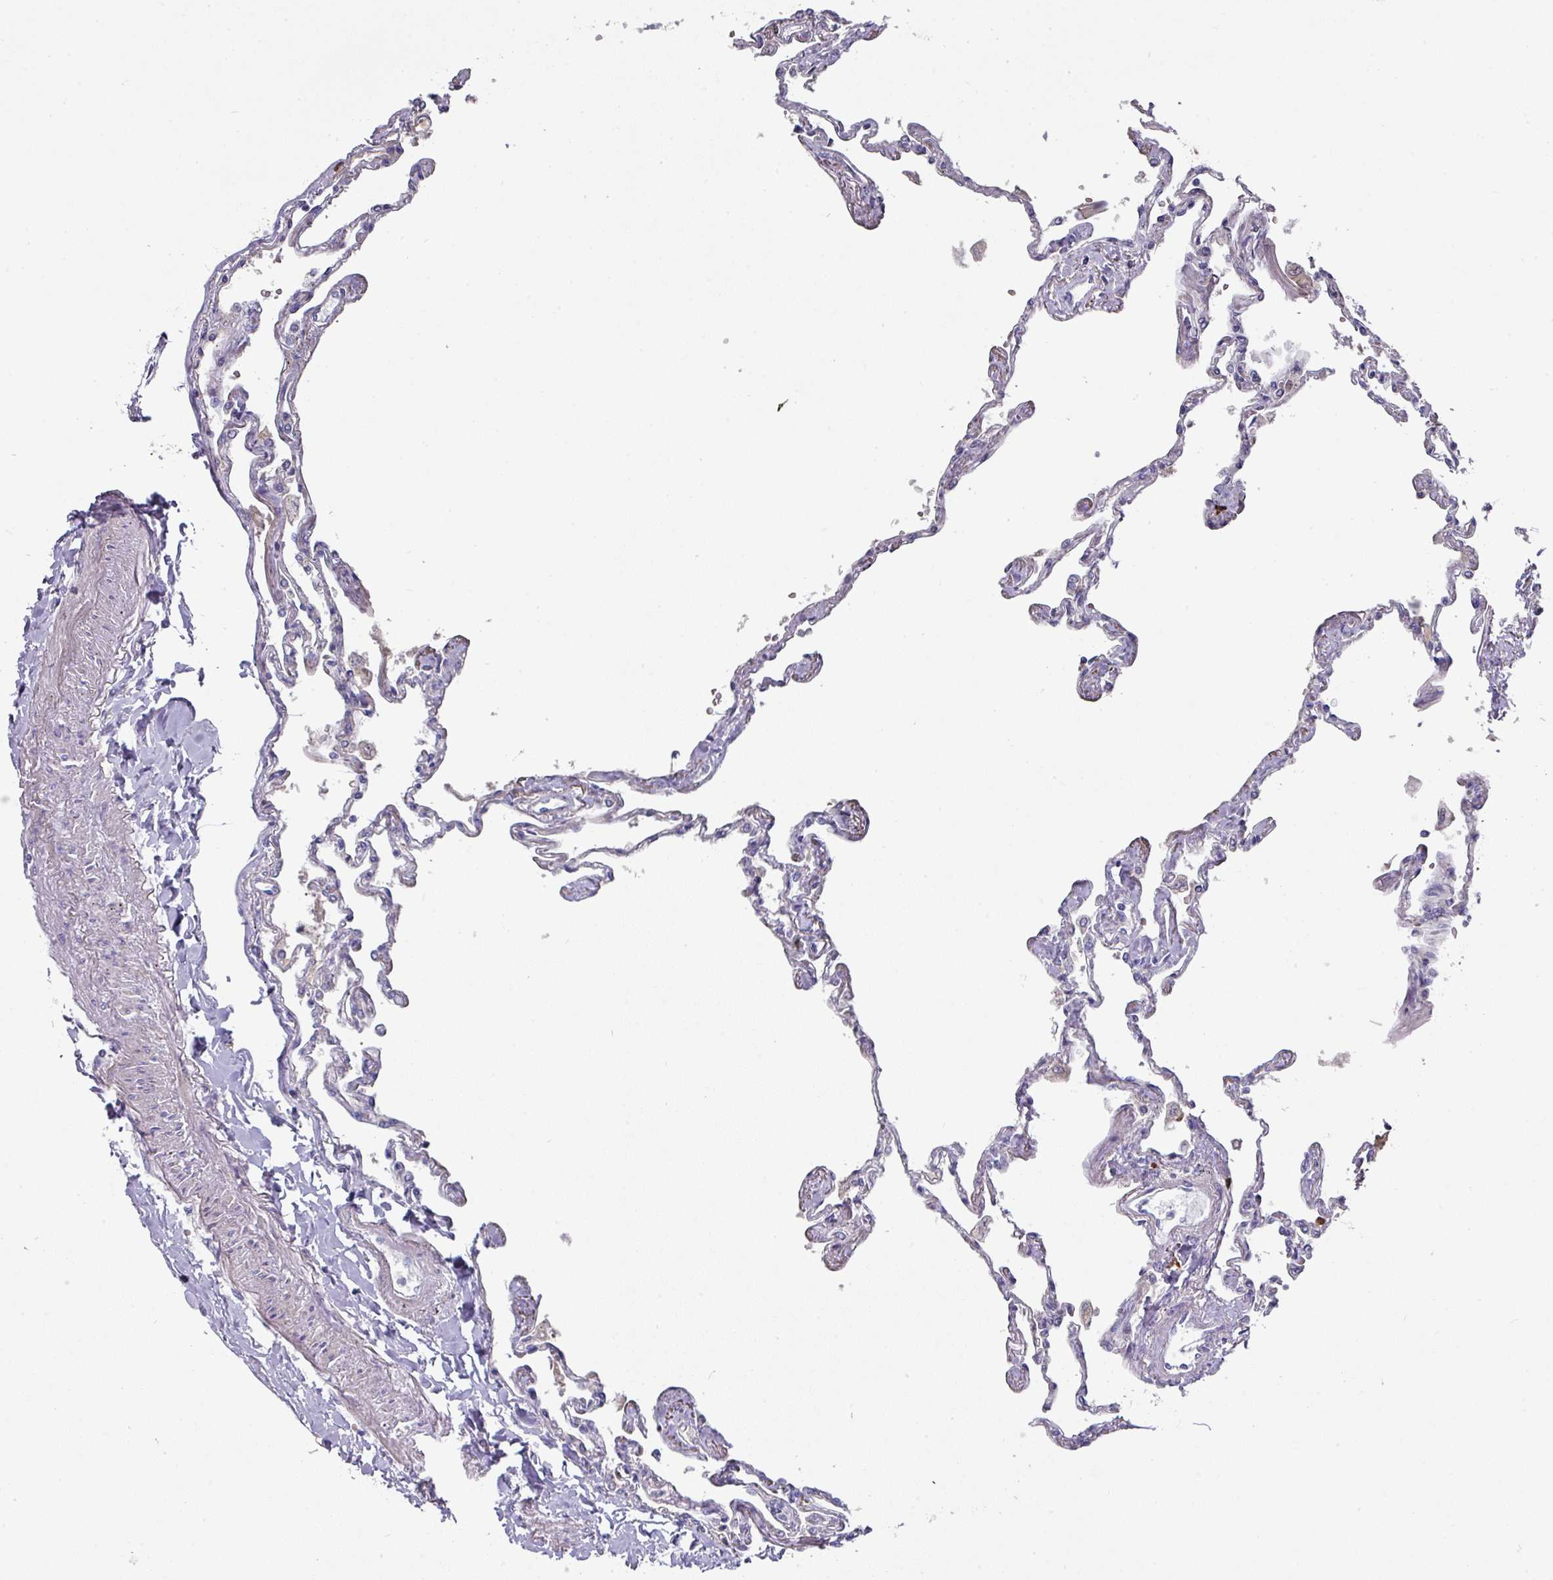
{"staining": {"intensity": "weak", "quantity": "25%-75%", "location": "cytoplasmic/membranous"}, "tissue": "lung", "cell_type": "Alveolar cells", "image_type": "normal", "snomed": [{"axis": "morphology", "description": "Normal tissue, NOS"}, {"axis": "topography", "description": "Lung"}], "caption": "Brown immunohistochemical staining in unremarkable lung shows weak cytoplasmic/membranous positivity in approximately 25%-75% of alveolar cells.", "gene": "IL4R", "patient": {"sex": "female", "age": 67}}